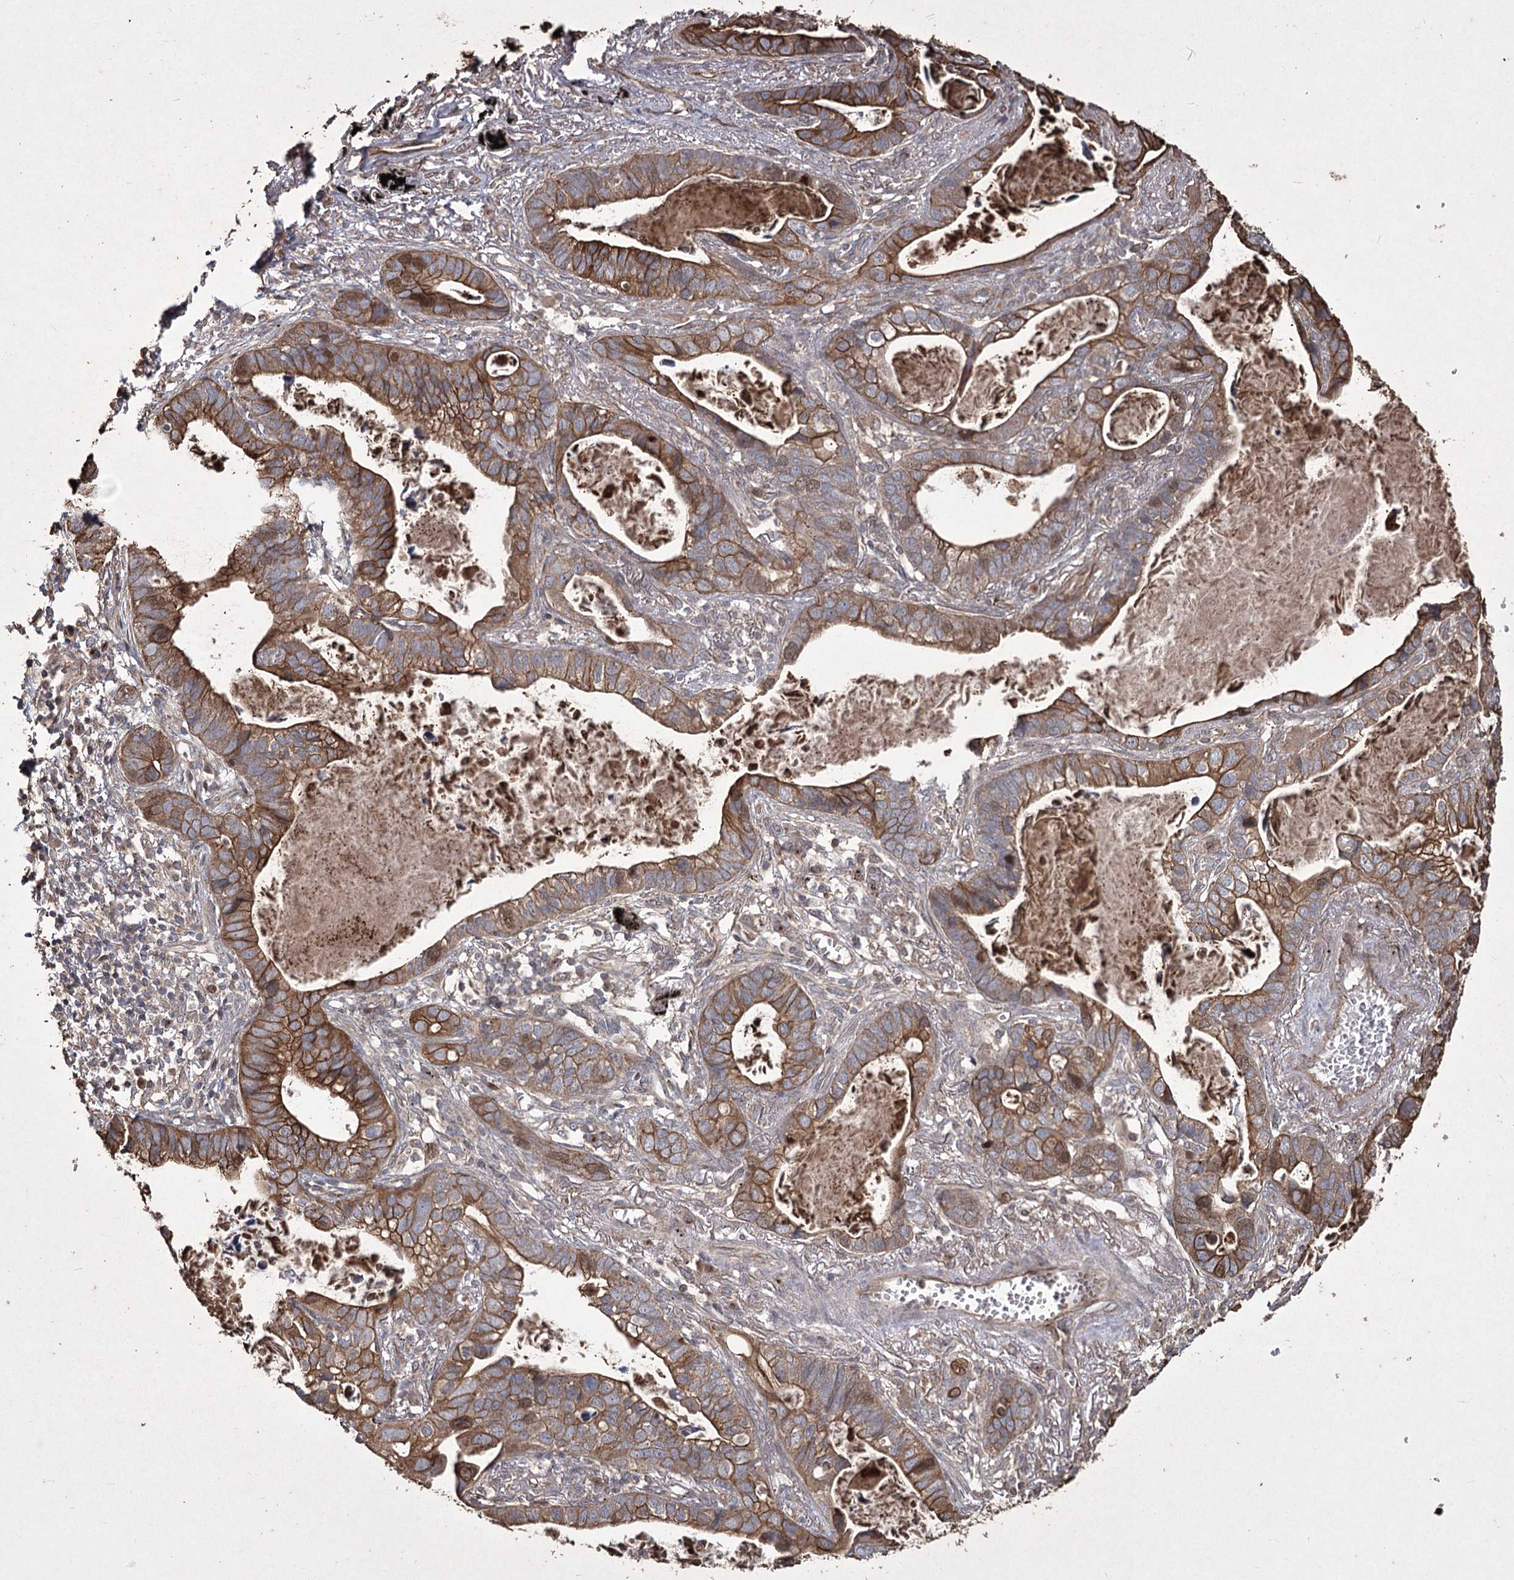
{"staining": {"intensity": "moderate", "quantity": ">75%", "location": "cytoplasmic/membranous"}, "tissue": "lung cancer", "cell_type": "Tumor cells", "image_type": "cancer", "snomed": [{"axis": "morphology", "description": "Adenocarcinoma, NOS"}, {"axis": "topography", "description": "Lung"}], "caption": "Human lung adenocarcinoma stained with a protein marker shows moderate staining in tumor cells.", "gene": "PRC1", "patient": {"sex": "male", "age": 67}}